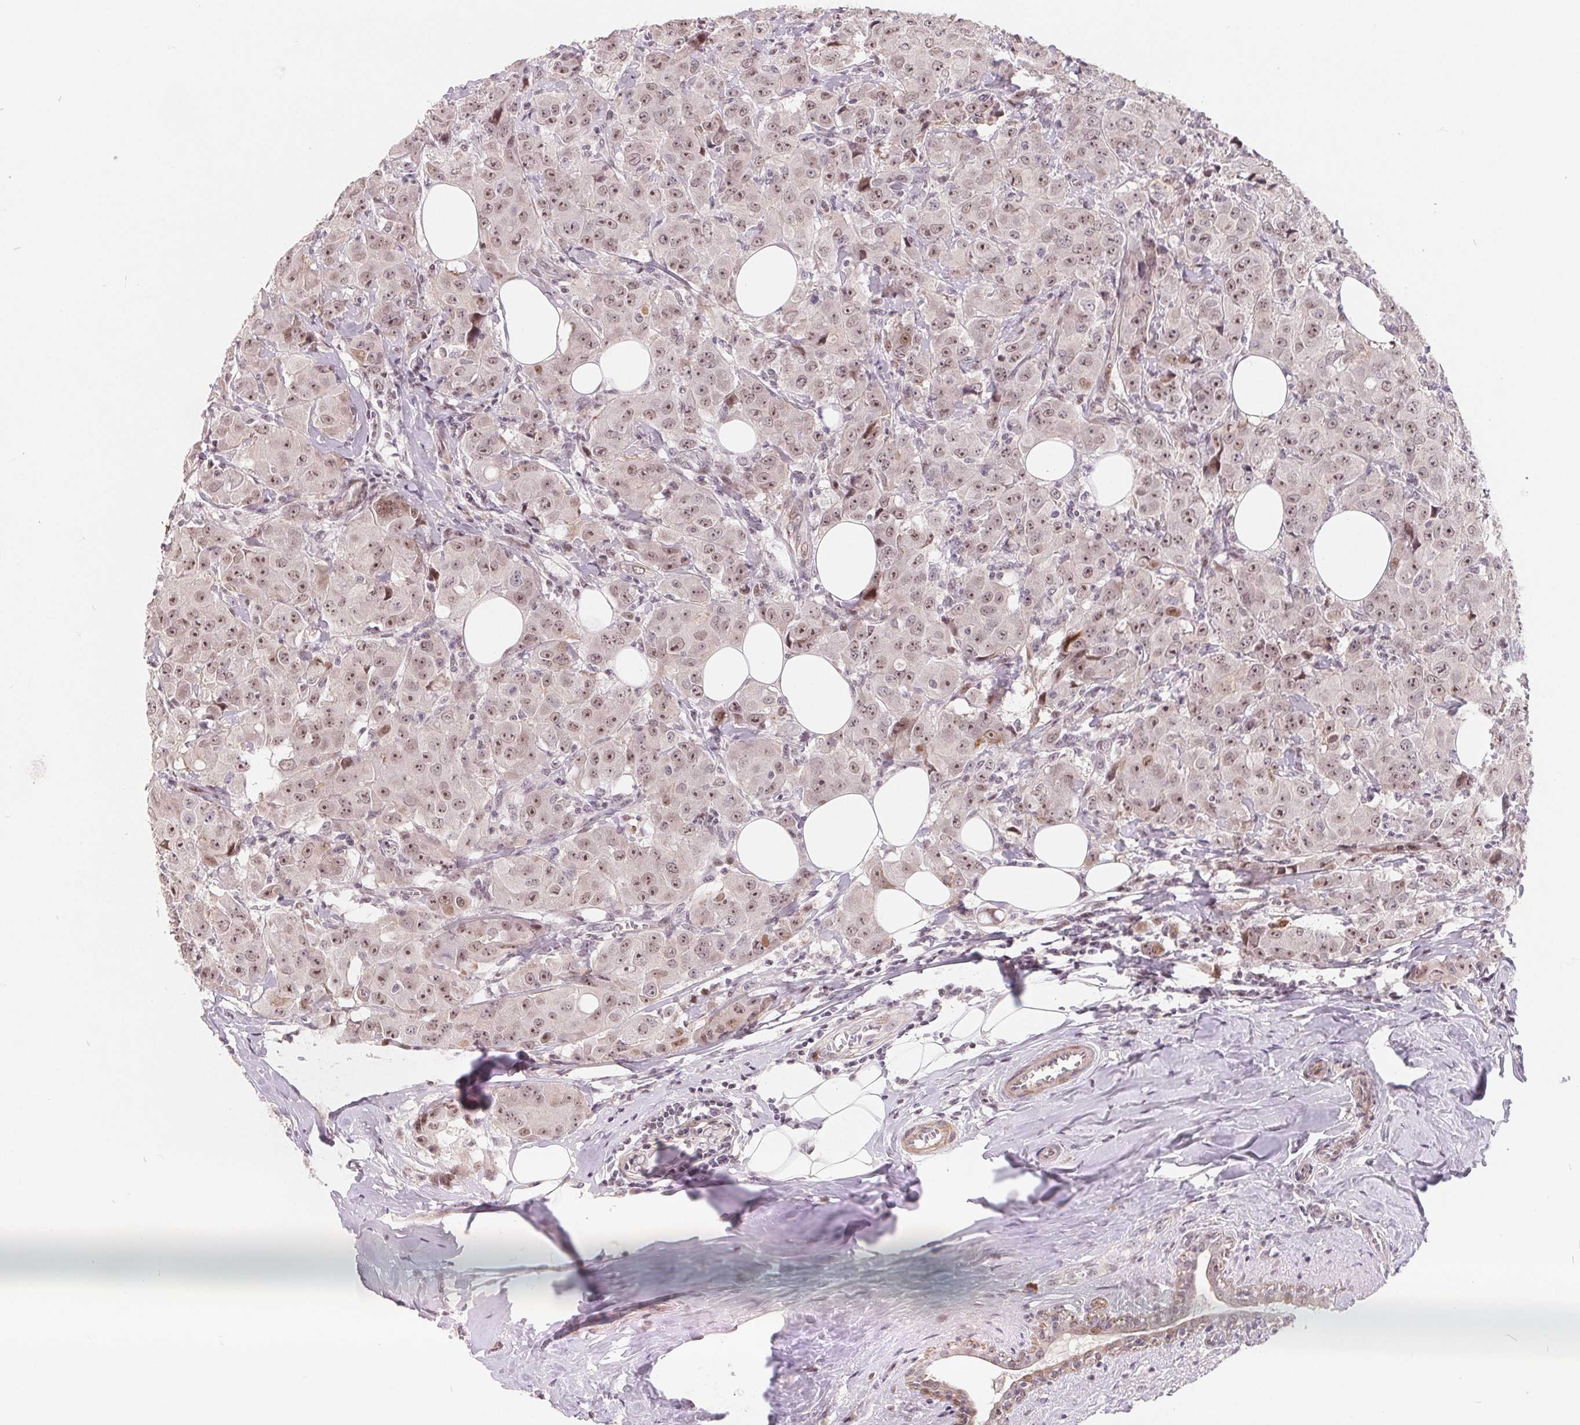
{"staining": {"intensity": "moderate", "quantity": ">75%", "location": "nuclear"}, "tissue": "breast cancer", "cell_type": "Tumor cells", "image_type": "cancer", "snomed": [{"axis": "morphology", "description": "Normal tissue, NOS"}, {"axis": "morphology", "description": "Duct carcinoma"}, {"axis": "topography", "description": "Breast"}], "caption": "The image reveals staining of breast invasive ductal carcinoma, revealing moderate nuclear protein expression (brown color) within tumor cells.", "gene": "NRG2", "patient": {"sex": "female", "age": 43}}